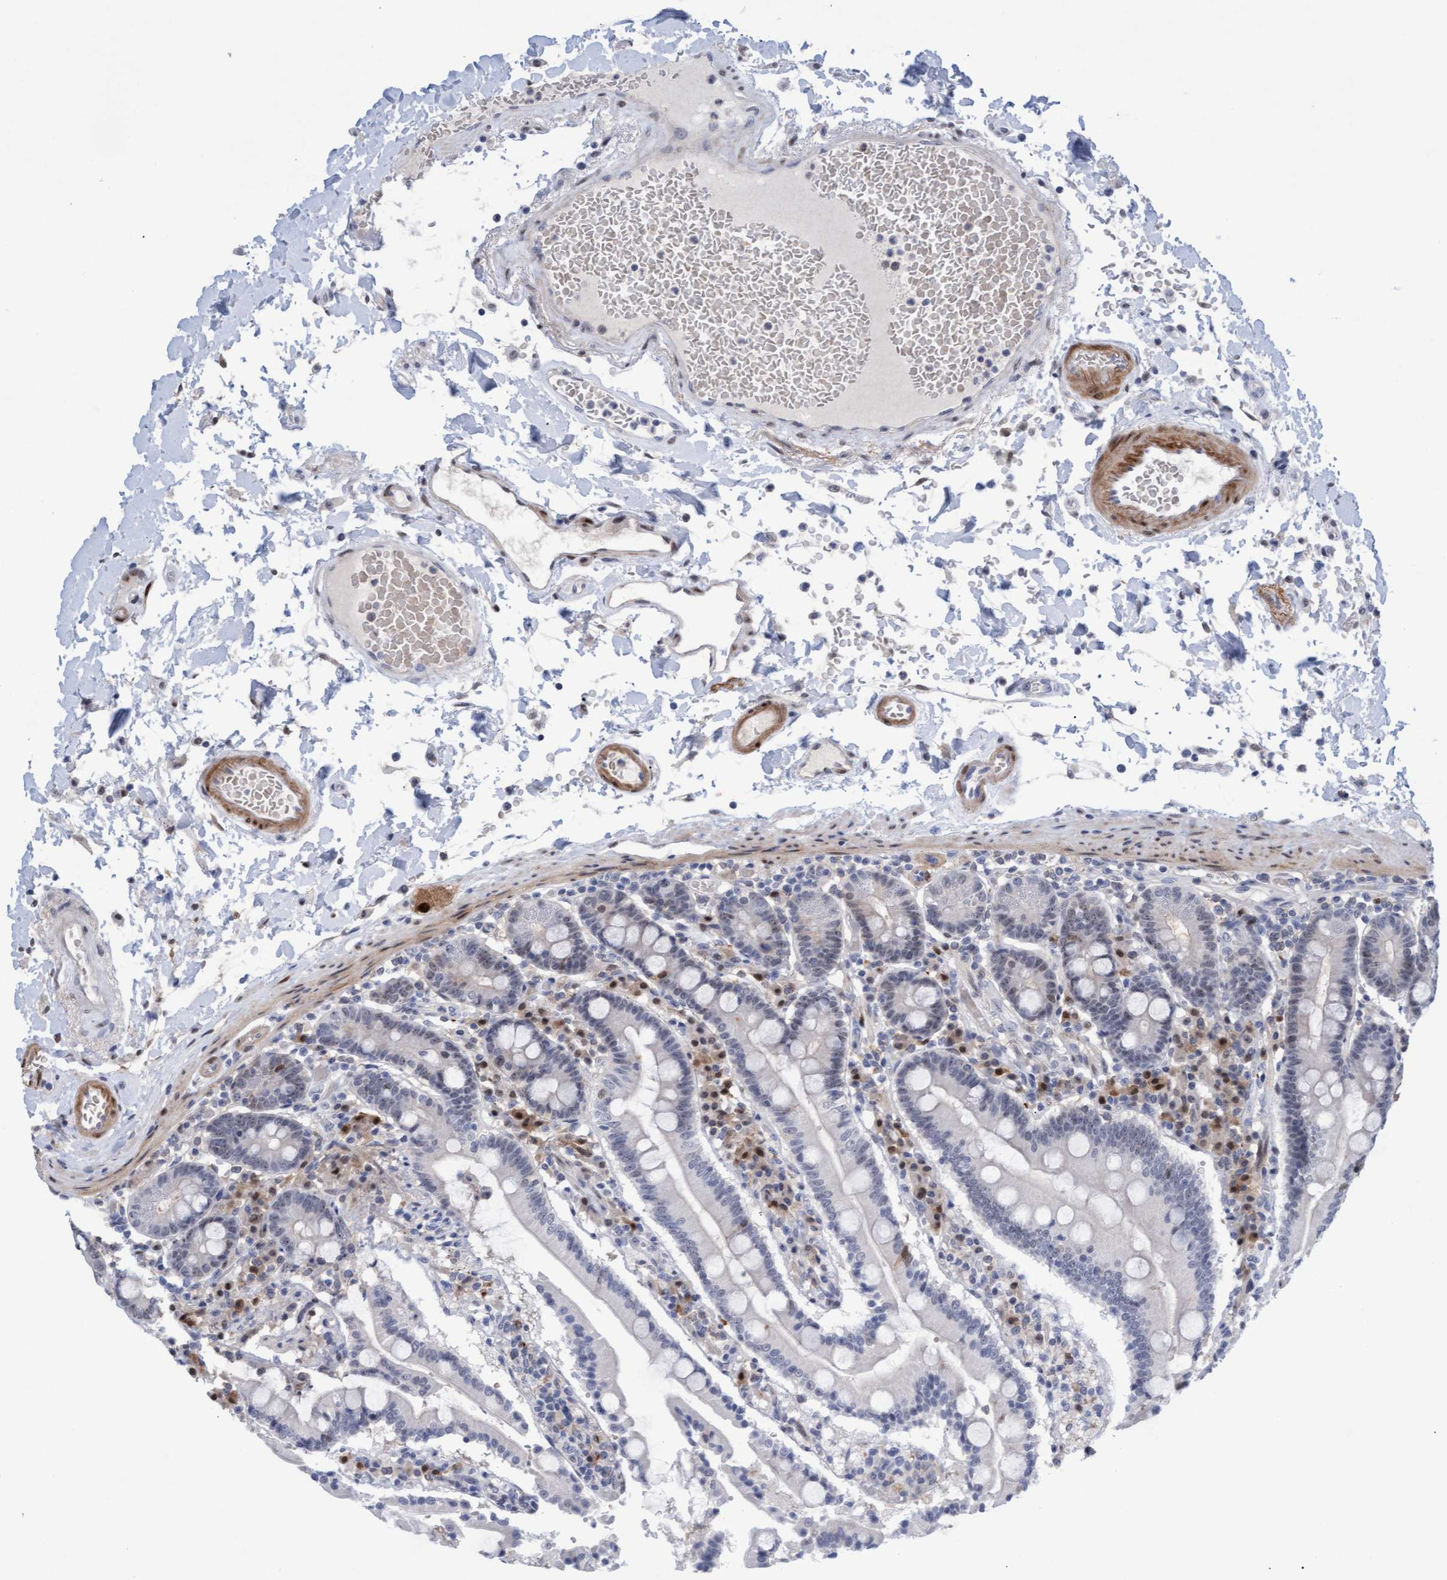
{"staining": {"intensity": "weak", "quantity": "<25%", "location": "nuclear"}, "tissue": "duodenum", "cell_type": "Glandular cells", "image_type": "normal", "snomed": [{"axis": "morphology", "description": "Normal tissue, NOS"}, {"axis": "topography", "description": "Small intestine, NOS"}], "caption": "Immunohistochemistry (IHC) of unremarkable duodenum displays no positivity in glandular cells. (DAB (3,3'-diaminobenzidine) IHC, high magnification).", "gene": "PINX1", "patient": {"sex": "female", "age": 71}}